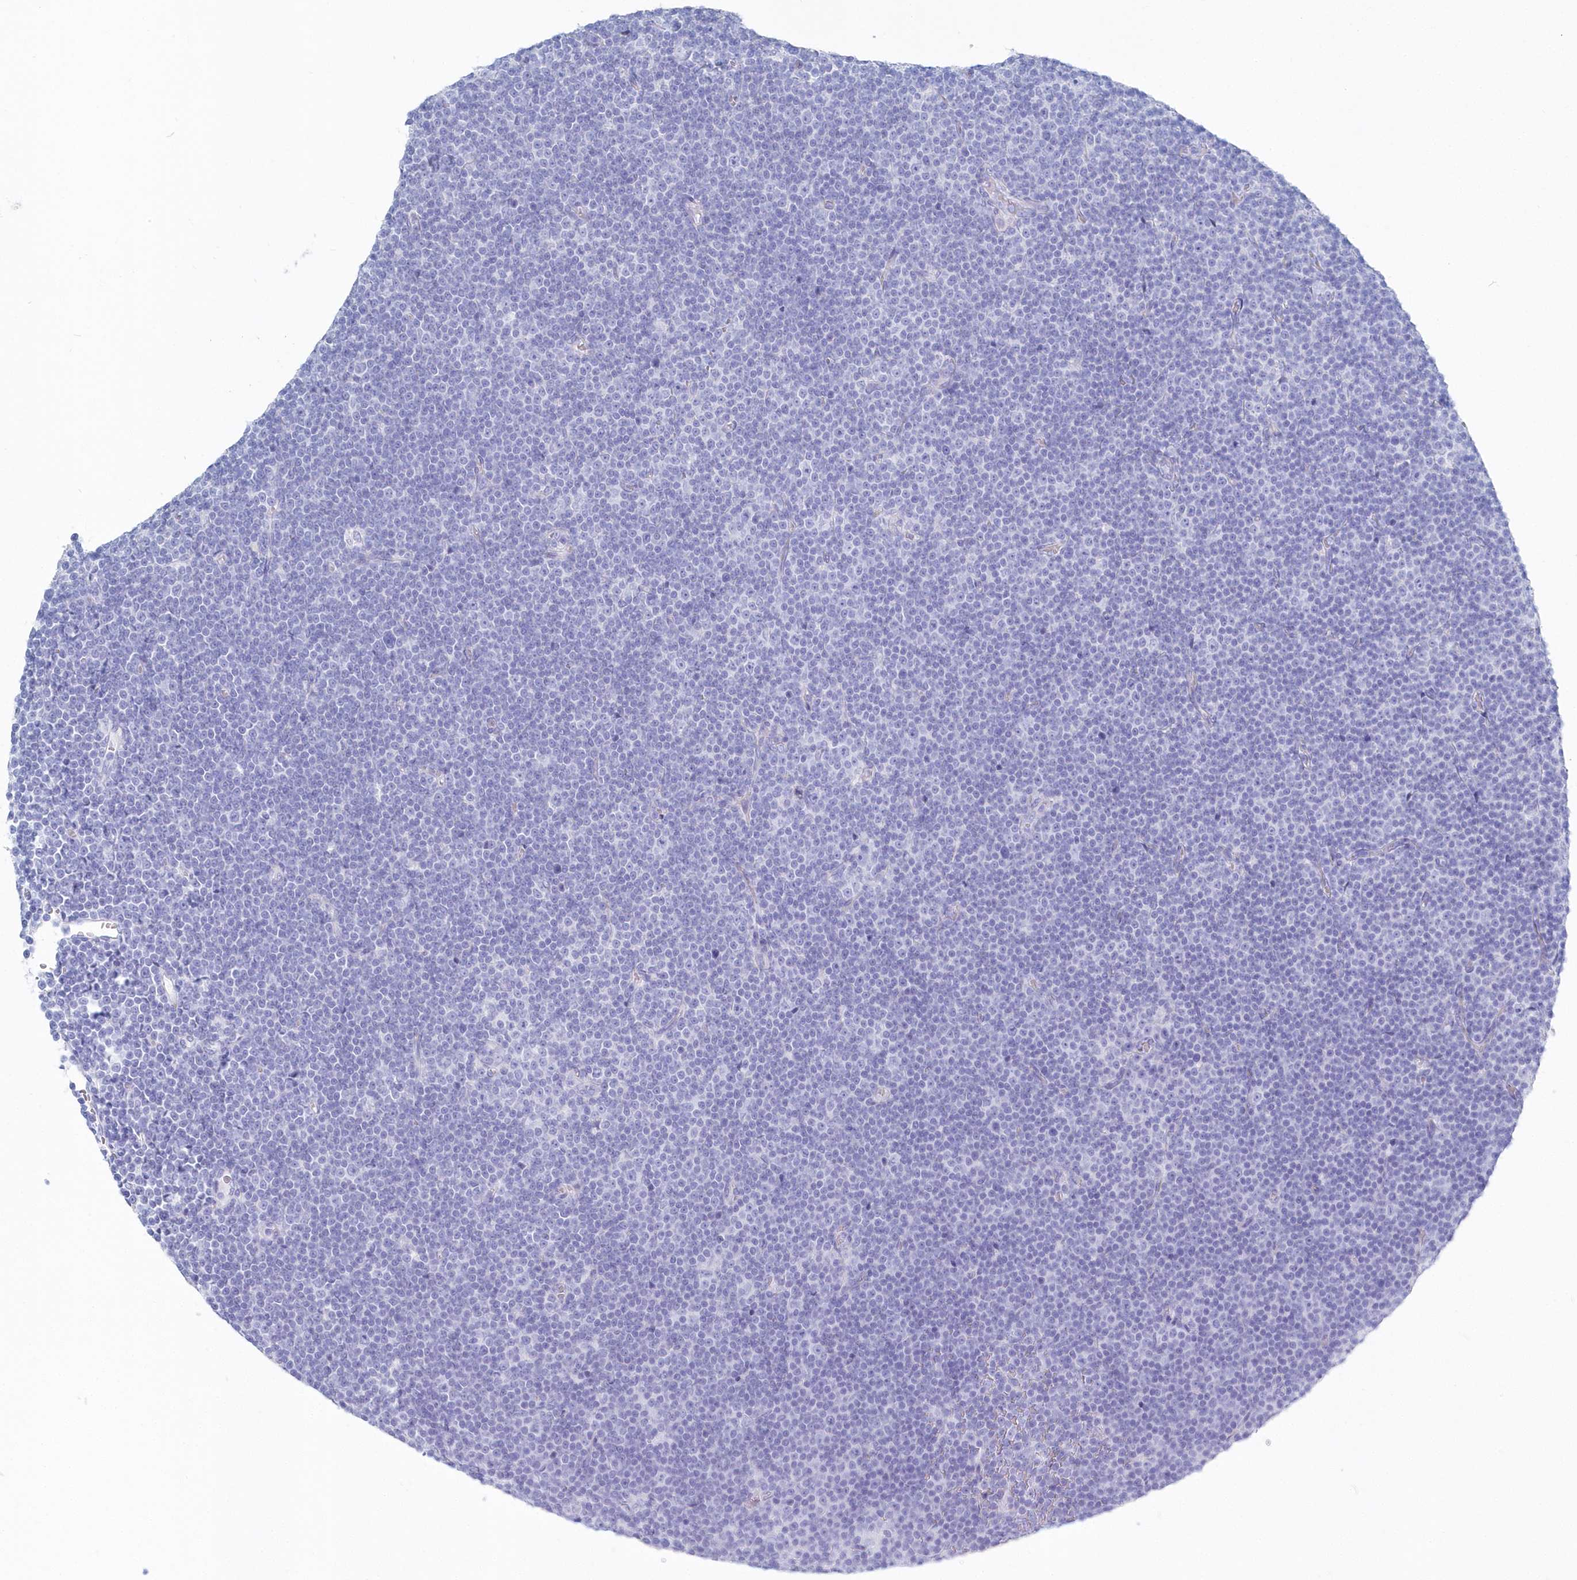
{"staining": {"intensity": "negative", "quantity": "none", "location": "none"}, "tissue": "lymphoma", "cell_type": "Tumor cells", "image_type": "cancer", "snomed": [{"axis": "morphology", "description": "Malignant lymphoma, non-Hodgkin's type, Low grade"}, {"axis": "topography", "description": "Lymph node"}], "caption": "The micrograph demonstrates no staining of tumor cells in lymphoma.", "gene": "CSNK1G2", "patient": {"sex": "female", "age": 67}}